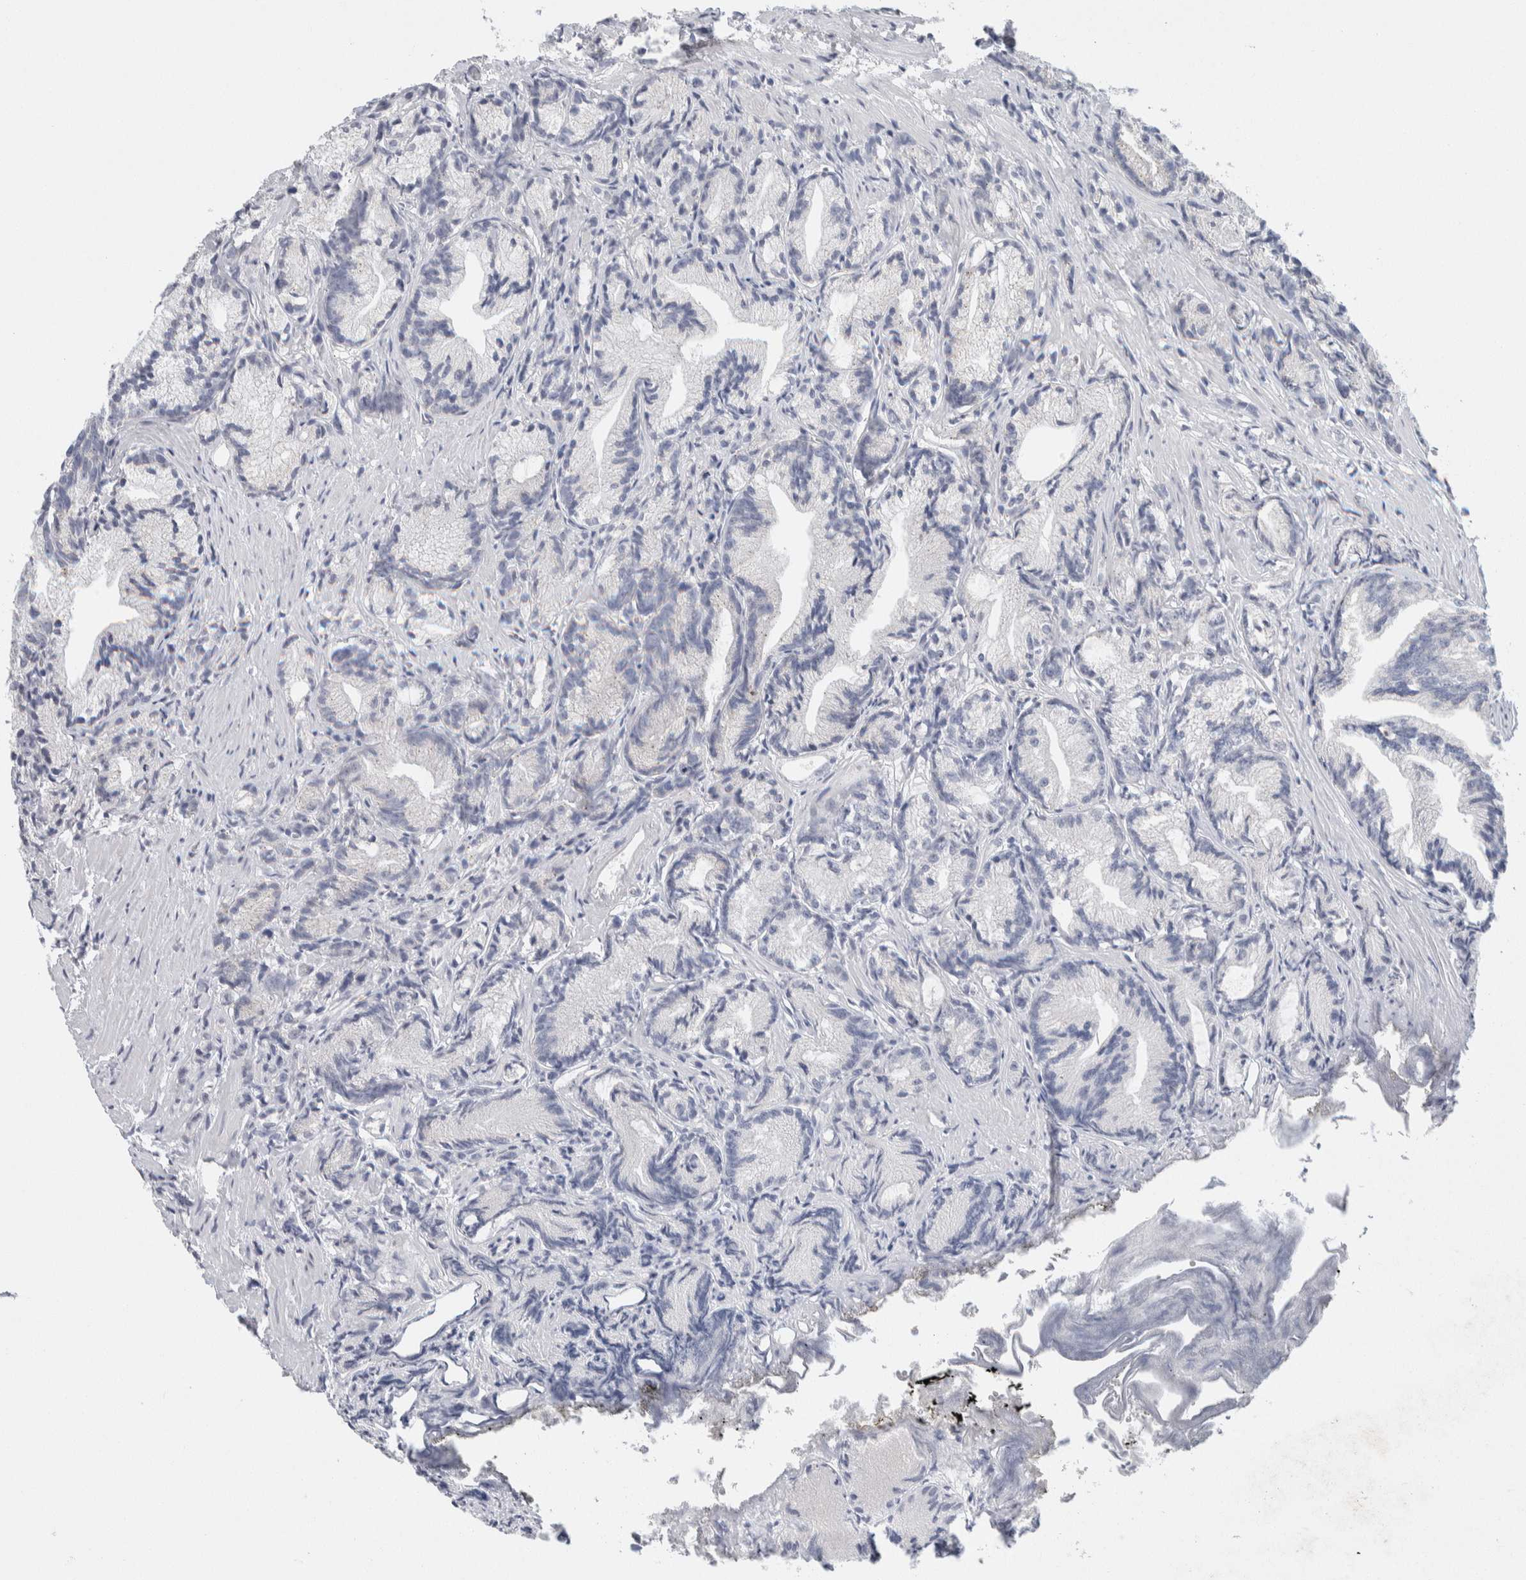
{"staining": {"intensity": "negative", "quantity": "none", "location": "none"}, "tissue": "prostate cancer", "cell_type": "Tumor cells", "image_type": "cancer", "snomed": [{"axis": "morphology", "description": "Adenocarcinoma, Low grade"}, {"axis": "topography", "description": "Prostate"}], "caption": "Tumor cells are negative for protein expression in human adenocarcinoma (low-grade) (prostate).", "gene": "SCN2A", "patient": {"sex": "male", "age": 89}}